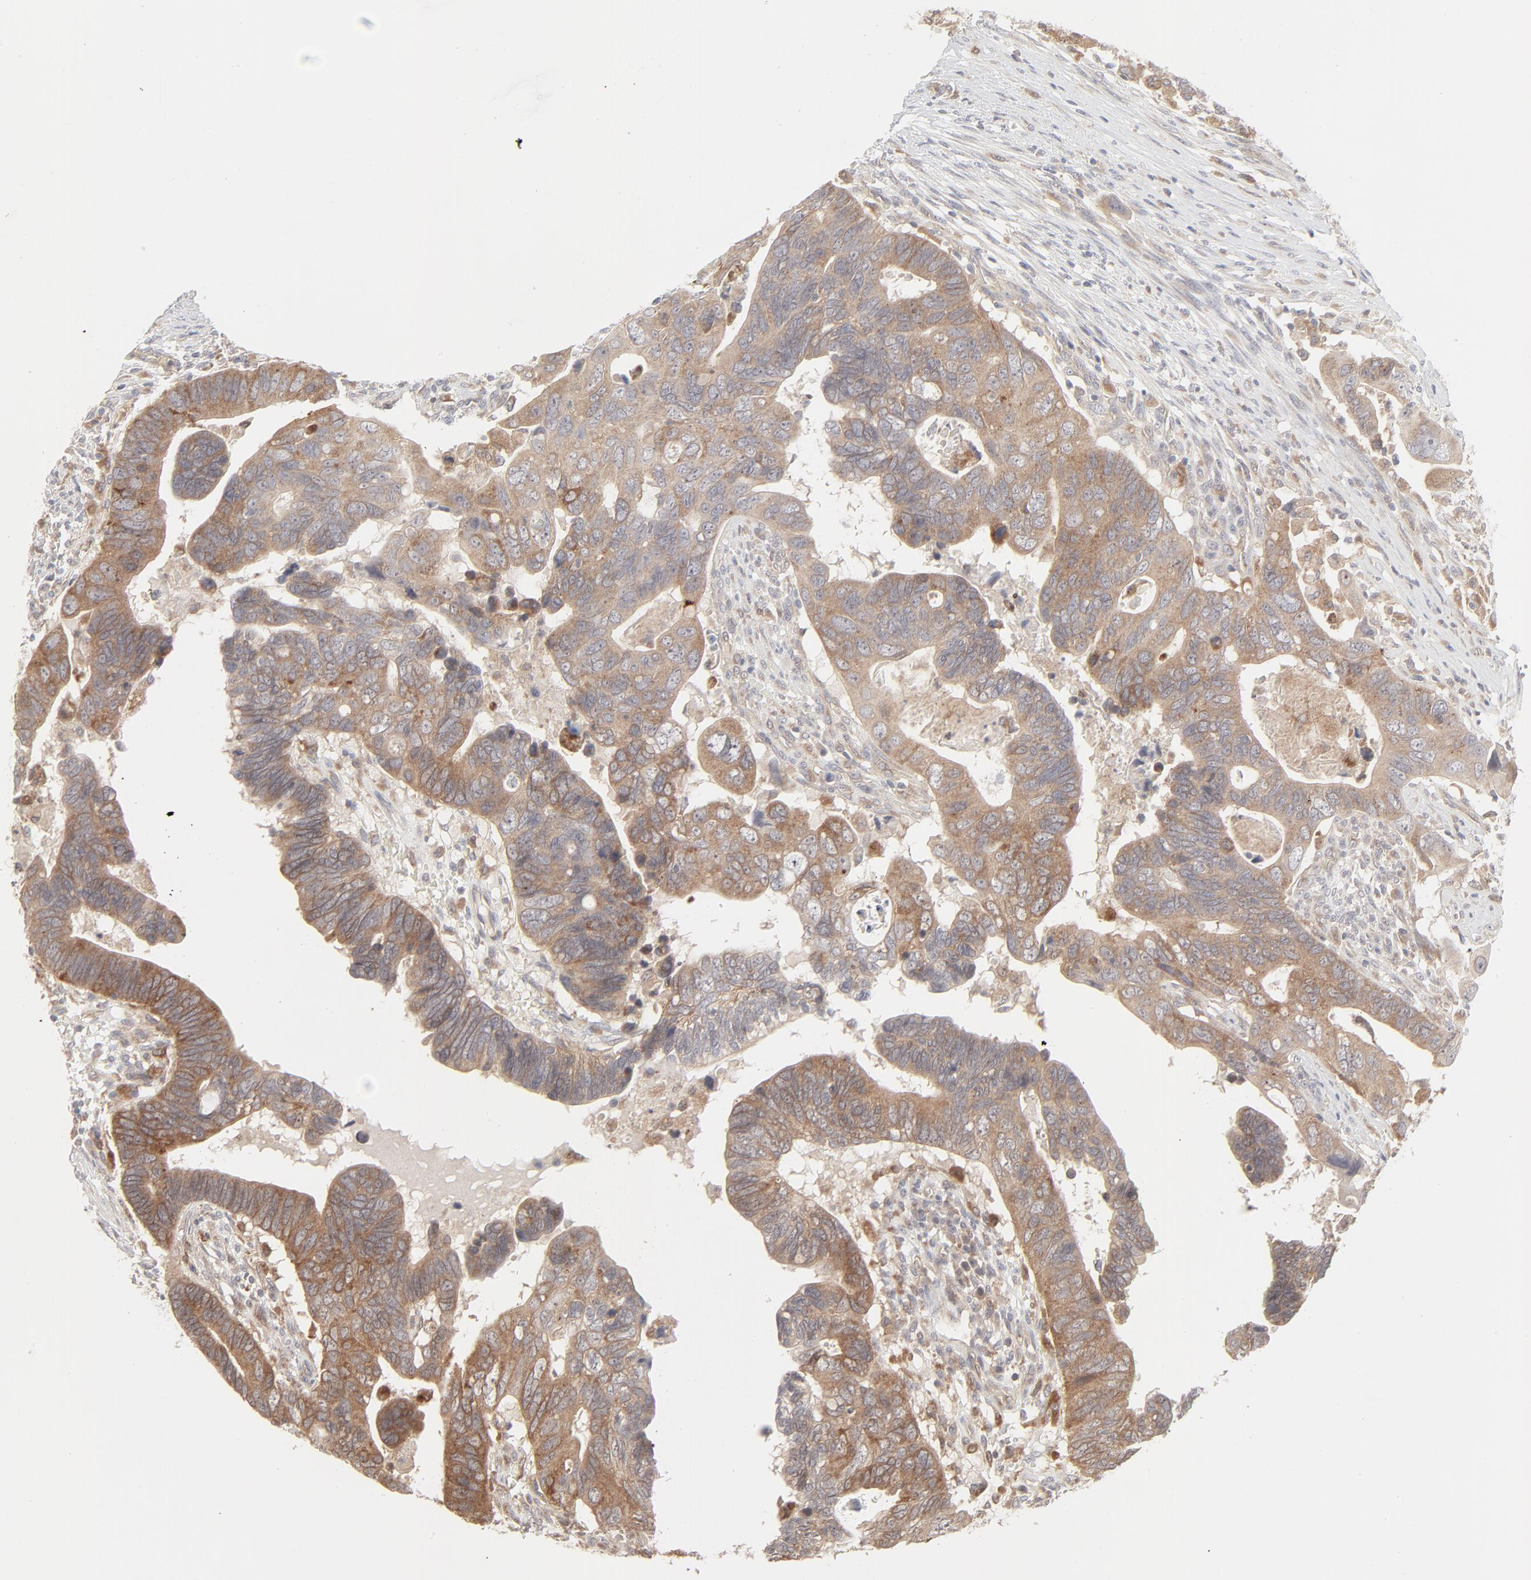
{"staining": {"intensity": "moderate", "quantity": ">75%", "location": "cytoplasmic/membranous"}, "tissue": "colorectal cancer", "cell_type": "Tumor cells", "image_type": "cancer", "snomed": [{"axis": "morphology", "description": "Adenocarcinoma, NOS"}, {"axis": "topography", "description": "Rectum"}], "caption": "Protein expression analysis of human adenocarcinoma (colorectal) reveals moderate cytoplasmic/membranous staining in about >75% of tumor cells. Using DAB (3,3'-diaminobenzidine) (brown) and hematoxylin (blue) stains, captured at high magnification using brightfield microscopy.", "gene": "RAB5C", "patient": {"sex": "male", "age": 53}}